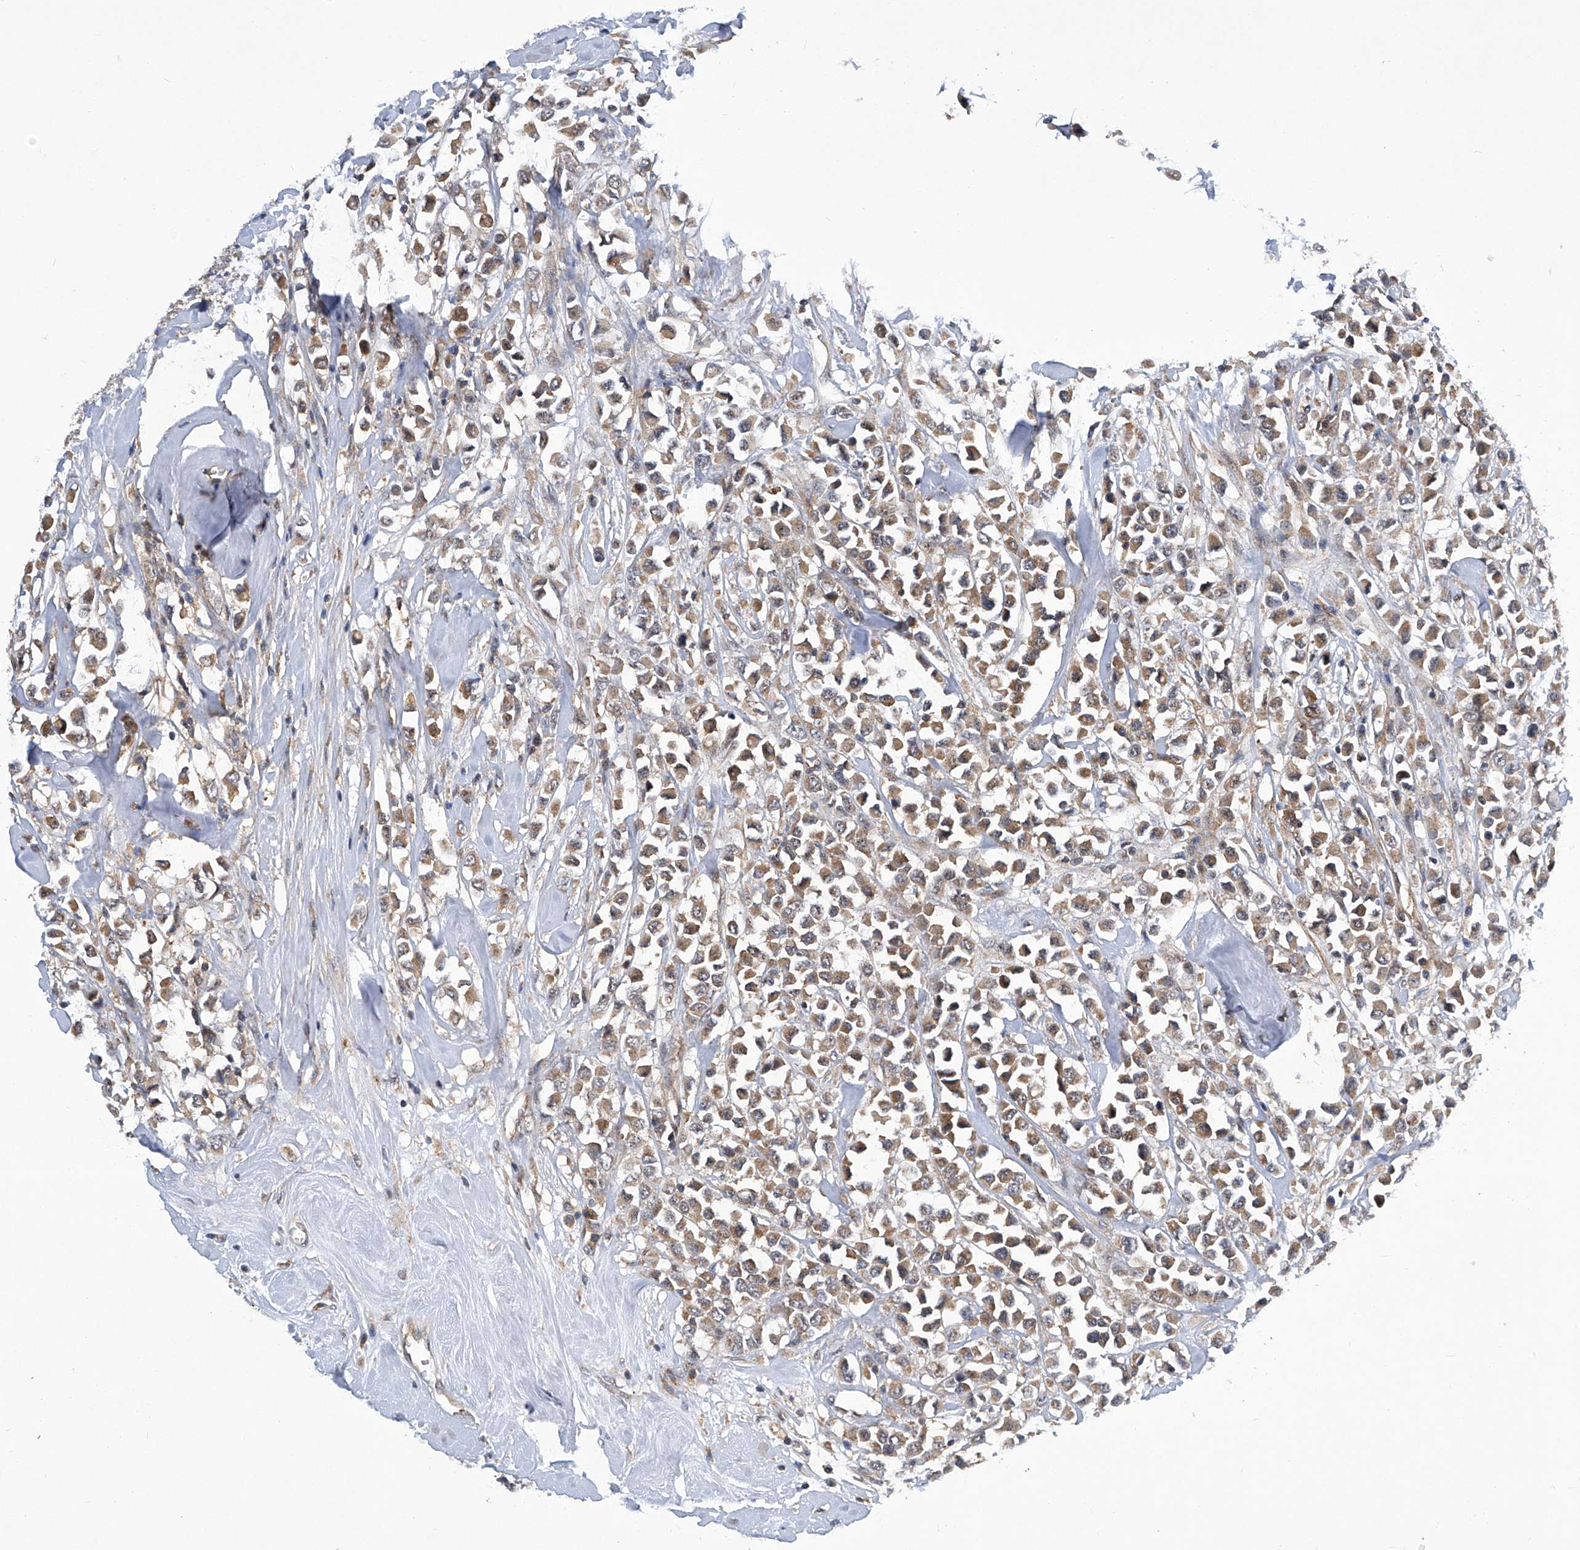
{"staining": {"intensity": "moderate", "quantity": ">75%", "location": "cytoplasmic/membranous"}, "tissue": "breast cancer", "cell_type": "Tumor cells", "image_type": "cancer", "snomed": [{"axis": "morphology", "description": "Duct carcinoma"}, {"axis": "topography", "description": "Breast"}], "caption": "Approximately >75% of tumor cells in breast cancer exhibit moderate cytoplasmic/membranous protein positivity as visualized by brown immunohistochemical staining.", "gene": "CISH", "patient": {"sex": "female", "age": 61}}